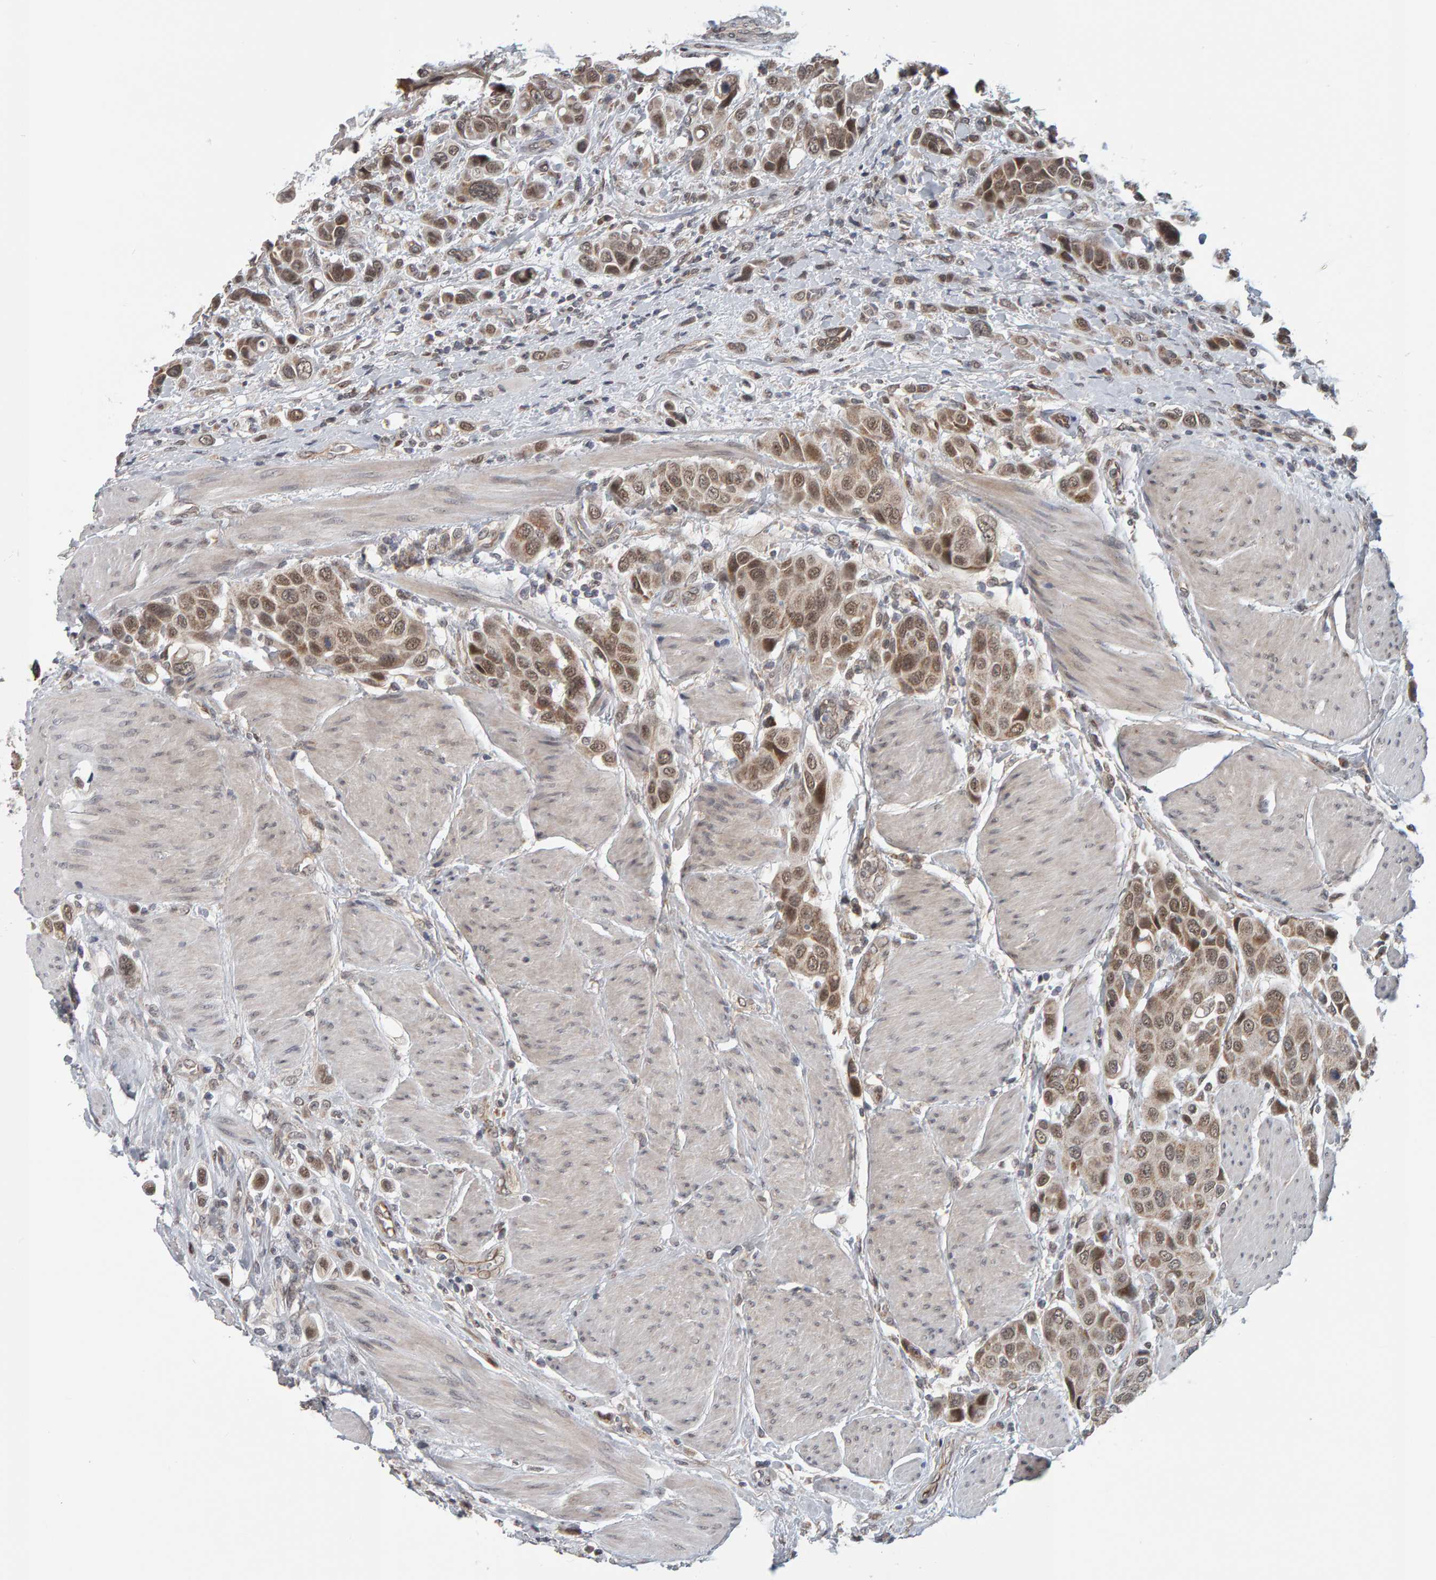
{"staining": {"intensity": "moderate", "quantity": ">75%", "location": "cytoplasmic/membranous,nuclear"}, "tissue": "urothelial cancer", "cell_type": "Tumor cells", "image_type": "cancer", "snomed": [{"axis": "morphology", "description": "Urothelial carcinoma, High grade"}, {"axis": "topography", "description": "Urinary bladder"}], "caption": "A photomicrograph of human urothelial cancer stained for a protein displays moderate cytoplasmic/membranous and nuclear brown staining in tumor cells.", "gene": "DAP3", "patient": {"sex": "male", "age": 50}}